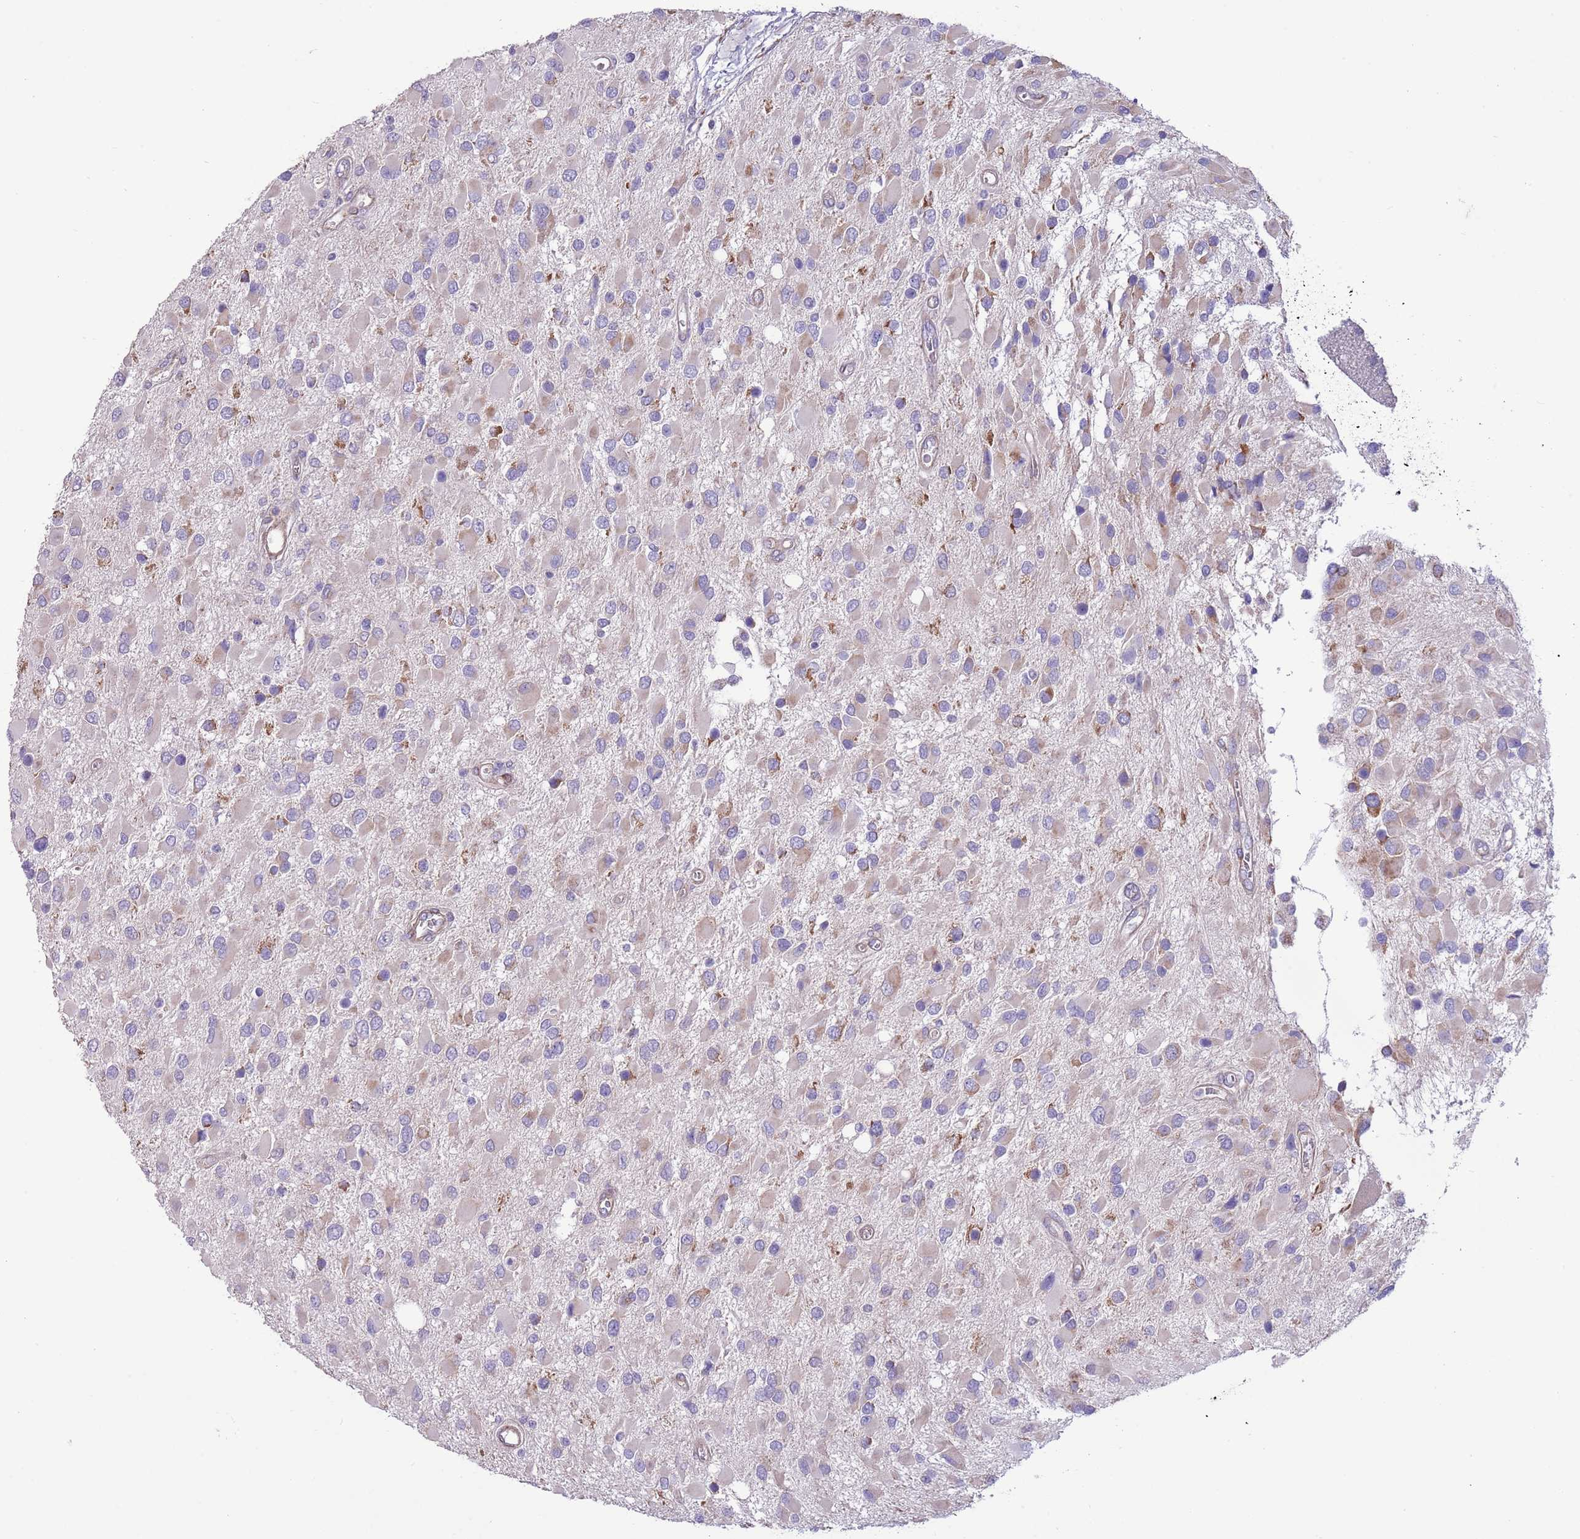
{"staining": {"intensity": "moderate", "quantity": "<25%", "location": "cytoplasmic/membranous"}, "tissue": "glioma", "cell_type": "Tumor cells", "image_type": "cancer", "snomed": [{"axis": "morphology", "description": "Glioma, malignant, High grade"}, {"axis": "topography", "description": "Brain"}], "caption": "Moderate cytoplasmic/membranous expression is present in about <25% of tumor cells in glioma.", "gene": "TOMM5", "patient": {"sex": "male", "age": 53}}